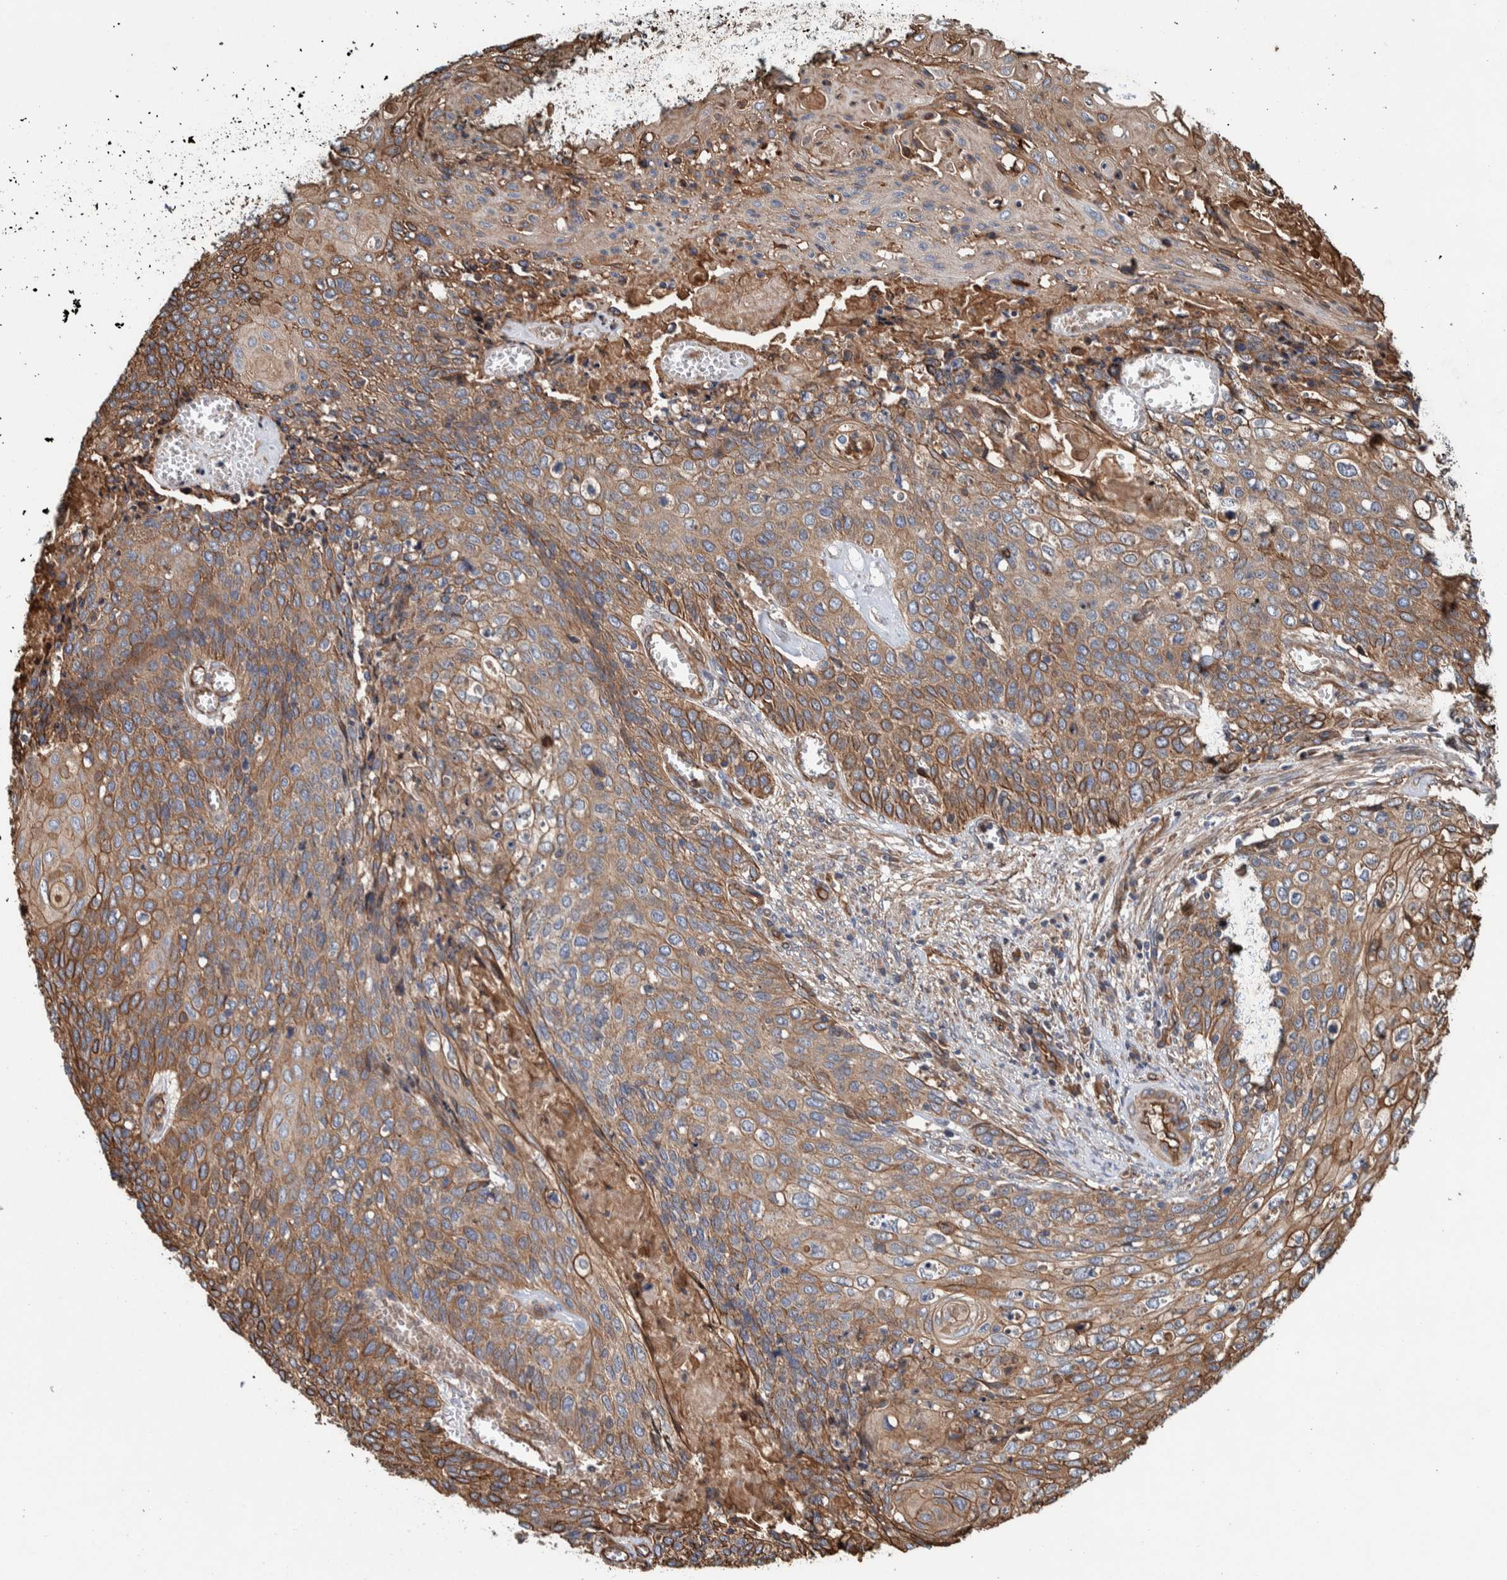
{"staining": {"intensity": "moderate", "quantity": ">75%", "location": "cytoplasmic/membranous"}, "tissue": "cervical cancer", "cell_type": "Tumor cells", "image_type": "cancer", "snomed": [{"axis": "morphology", "description": "Squamous cell carcinoma, NOS"}, {"axis": "topography", "description": "Cervix"}], "caption": "Immunohistochemistry (IHC) of human cervical cancer shows medium levels of moderate cytoplasmic/membranous positivity in about >75% of tumor cells.", "gene": "PKD1L1", "patient": {"sex": "female", "age": 39}}